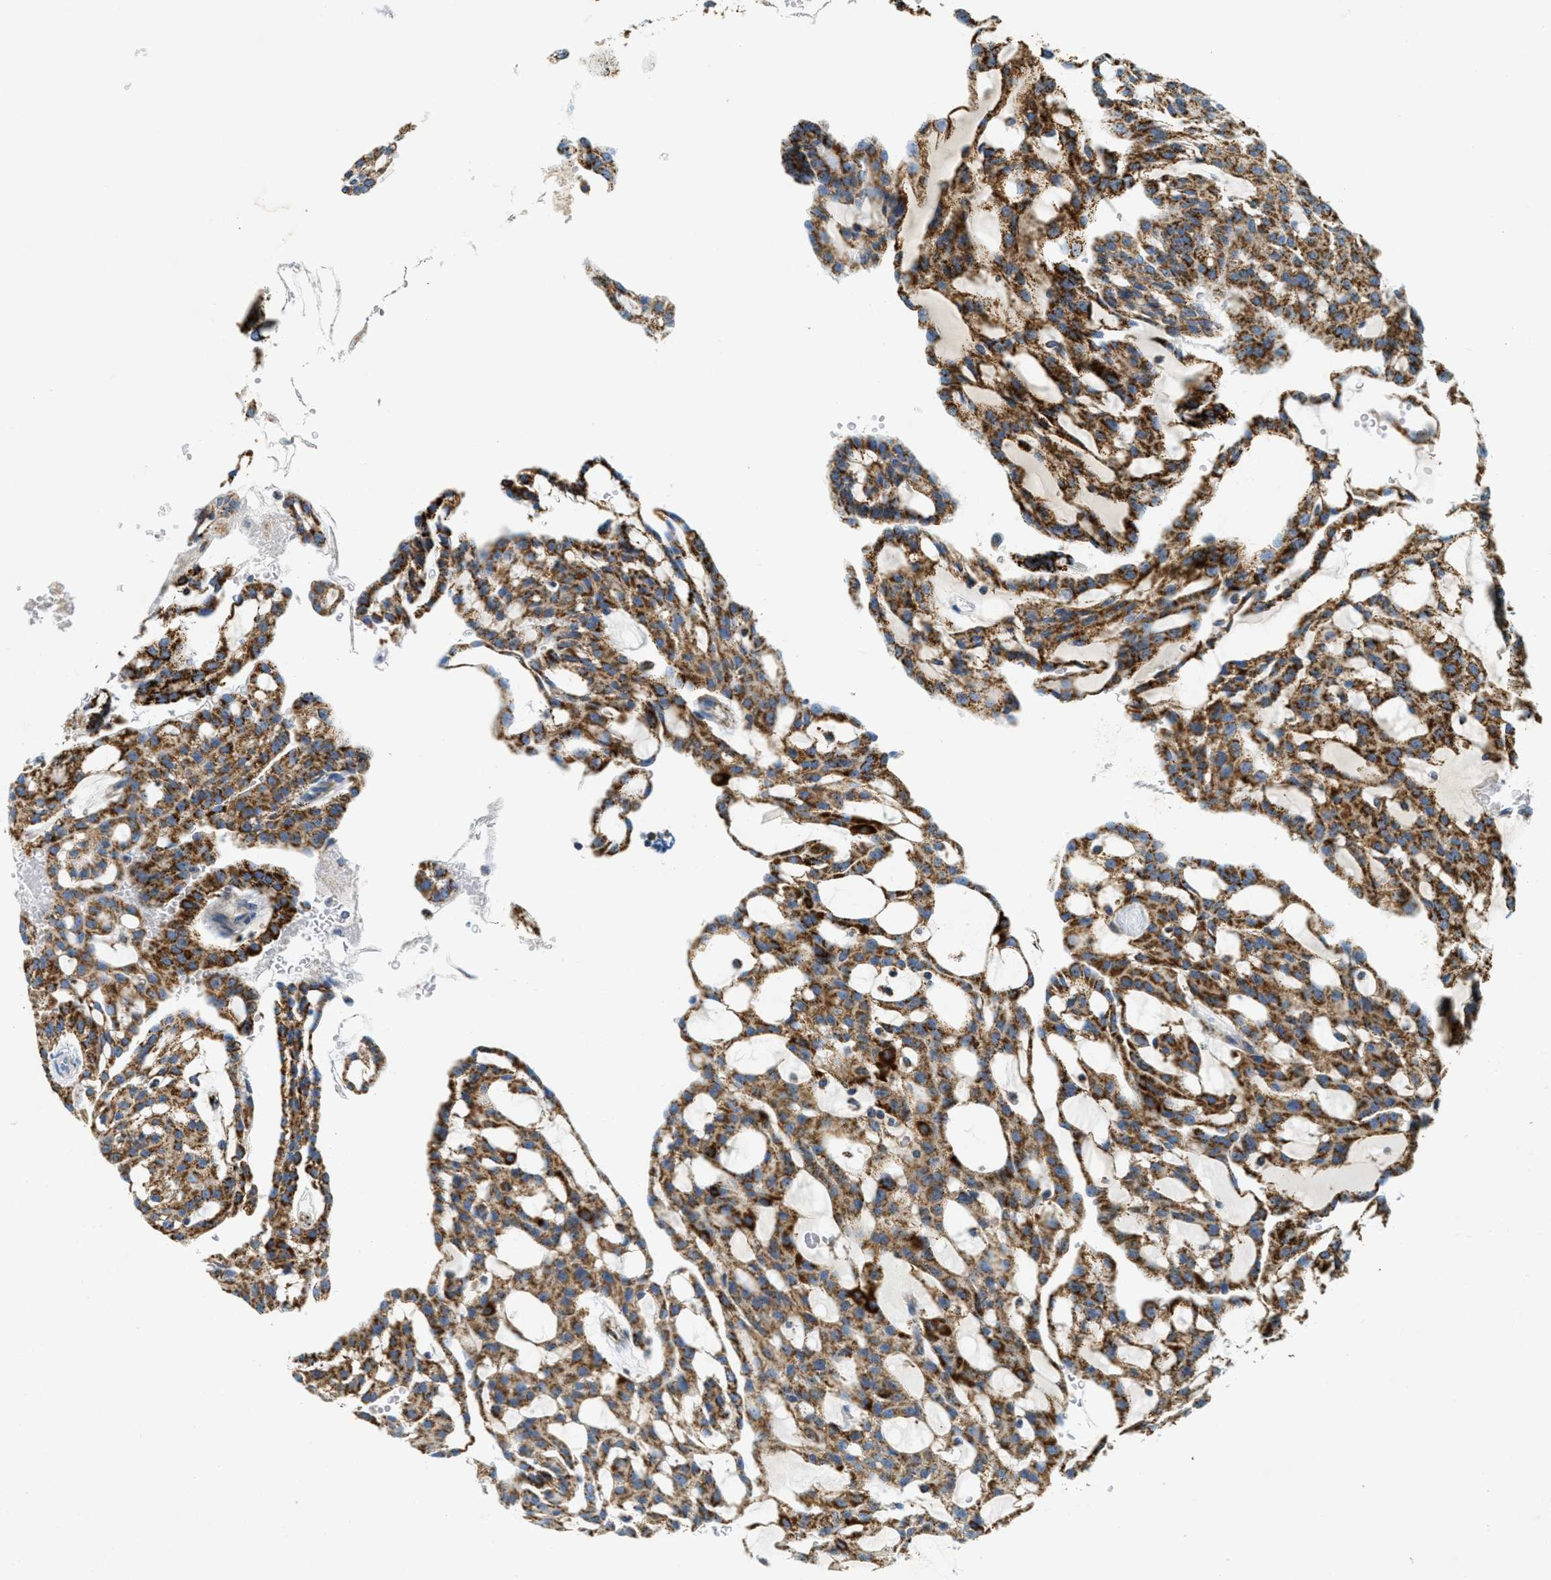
{"staining": {"intensity": "moderate", "quantity": ">75%", "location": "cytoplasmic/membranous"}, "tissue": "renal cancer", "cell_type": "Tumor cells", "image_type": "cancer", "snomed": [{"axis": "morphology", "description": "Adenocarcinoma, NOS"}, {"axis": "topography", "description": "Kidney"}], "caption": "IHC of adenocarcinoma (renal) displays medium levels of moderate cytoplasmic/membranous expression in approximately >75% of tumor cells.", "gene": "HLCS", "patient": {"sex": "male", "age": 63}}